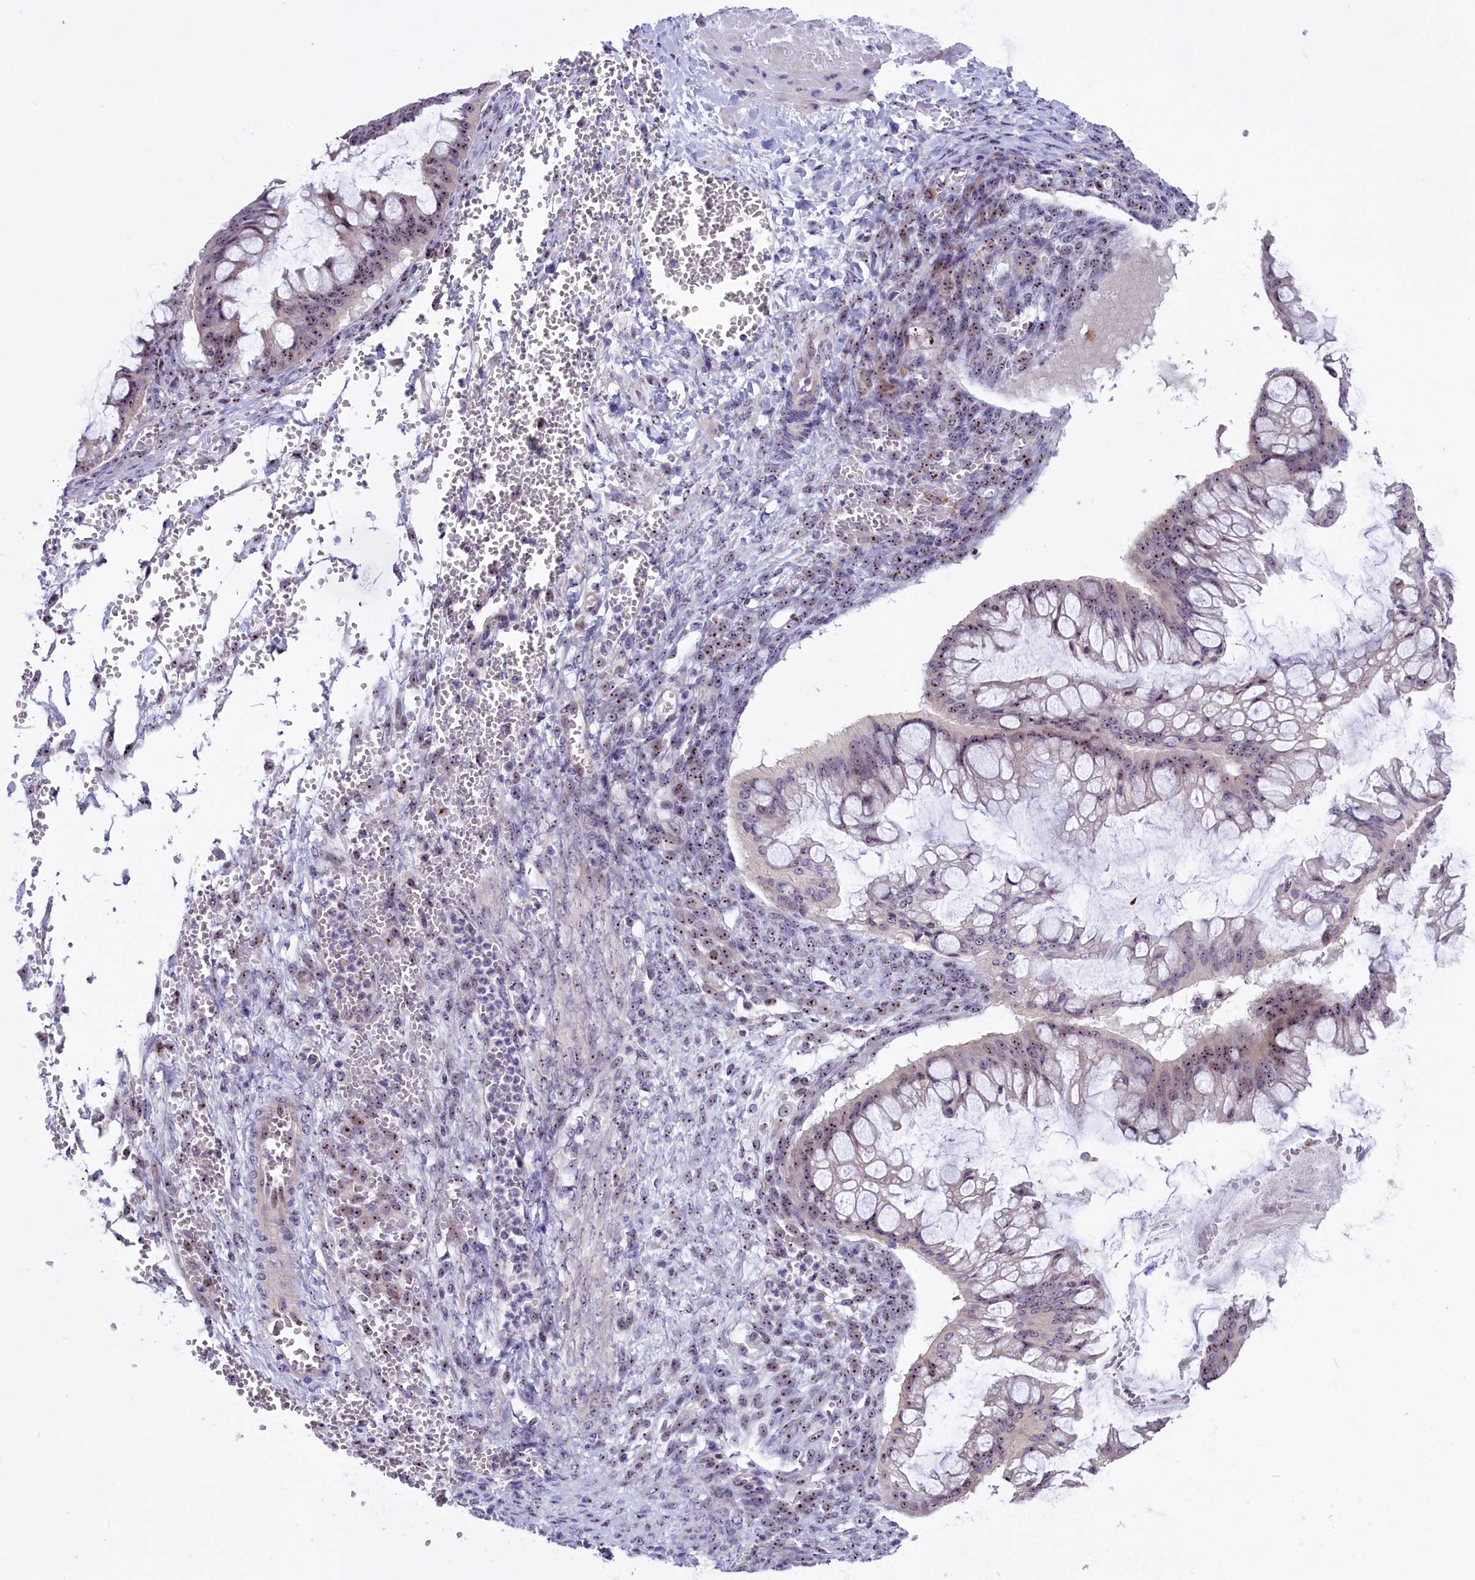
{"staining": {"intensity": "moderate", "quantity": ">75%", "location": "nuclear"}, "tissue": "ovarian cancer", "cell_type": "Tumor cells", "image_type": "cancer", "snomed": [{"axis": "morphology", "description": "Cystadenocarcinoma, mucinous, NOS"}, {"axis": "topography", "description": "Ovary"}], "caption": "An immunohistochemistry histopathology image of neoplastic tissue is shown. Protein staining in brown highlights moderate nuclear positivity in ovarian cancer within tumor cells.", "gene": "TBL3", "patient": {"sex": "female", "age": 73}}